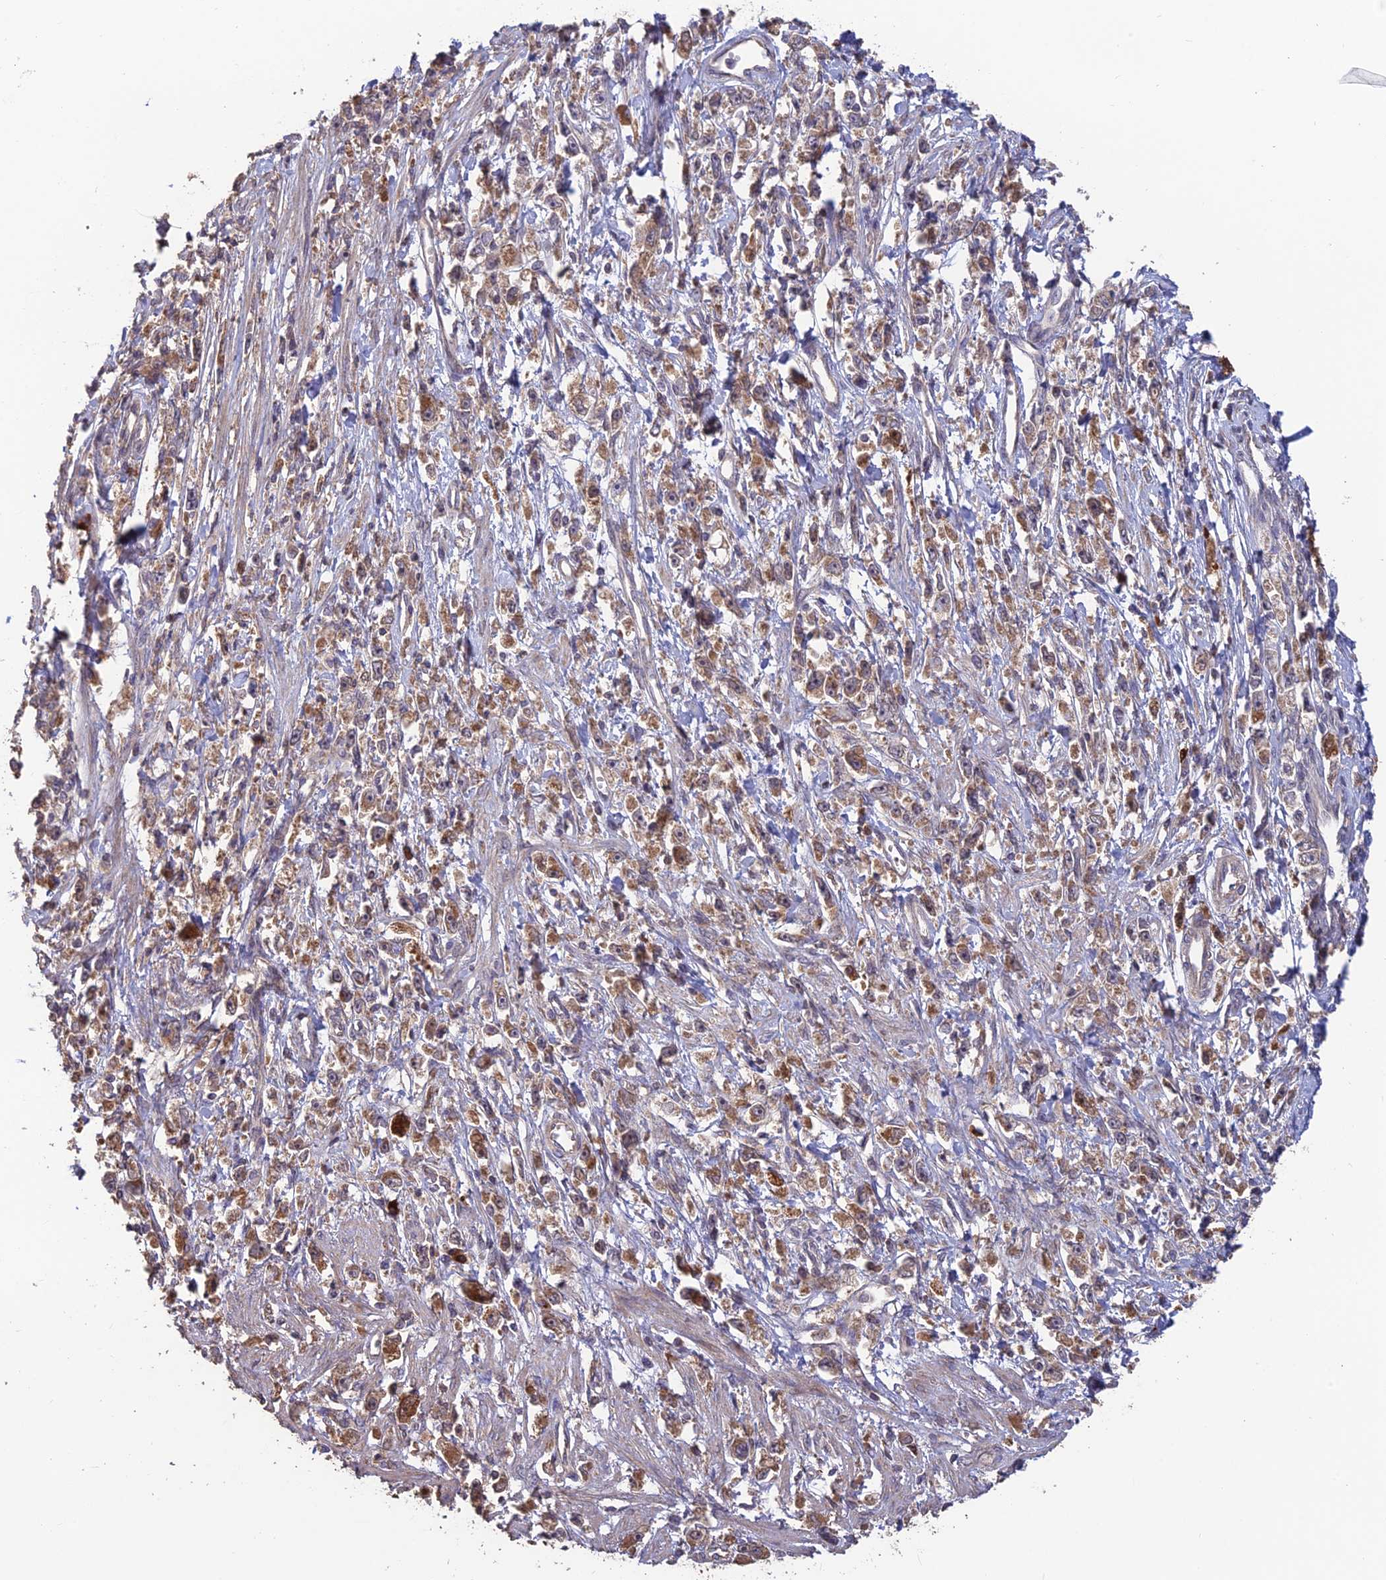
{"staining": {"intensity": "moderate", "quantity": ">75%", "location": "cytoplasmic/membranous"}, "tissue": "stomach cancer", "cell_type": "Tumor cells", "image_type": "cancer", "snomed": [{"axis": "morphology", "description": "Adenocarcinoma, NOS"}, {"axis": "topography", "description": "Stomach"}], "caption": "Immunohistochemistry image of neoplastic tissue: human stomach cancer (adenocarcinoma) stained using IHC shows medium levels of moderate protein expression localized specifically in the cytoplasmic/membranous of tumor cells, appearing as a cytoplasmic/membranous brown color.", "gene": "SHISA5", "patient": {"sex": "female", "age": 59}}